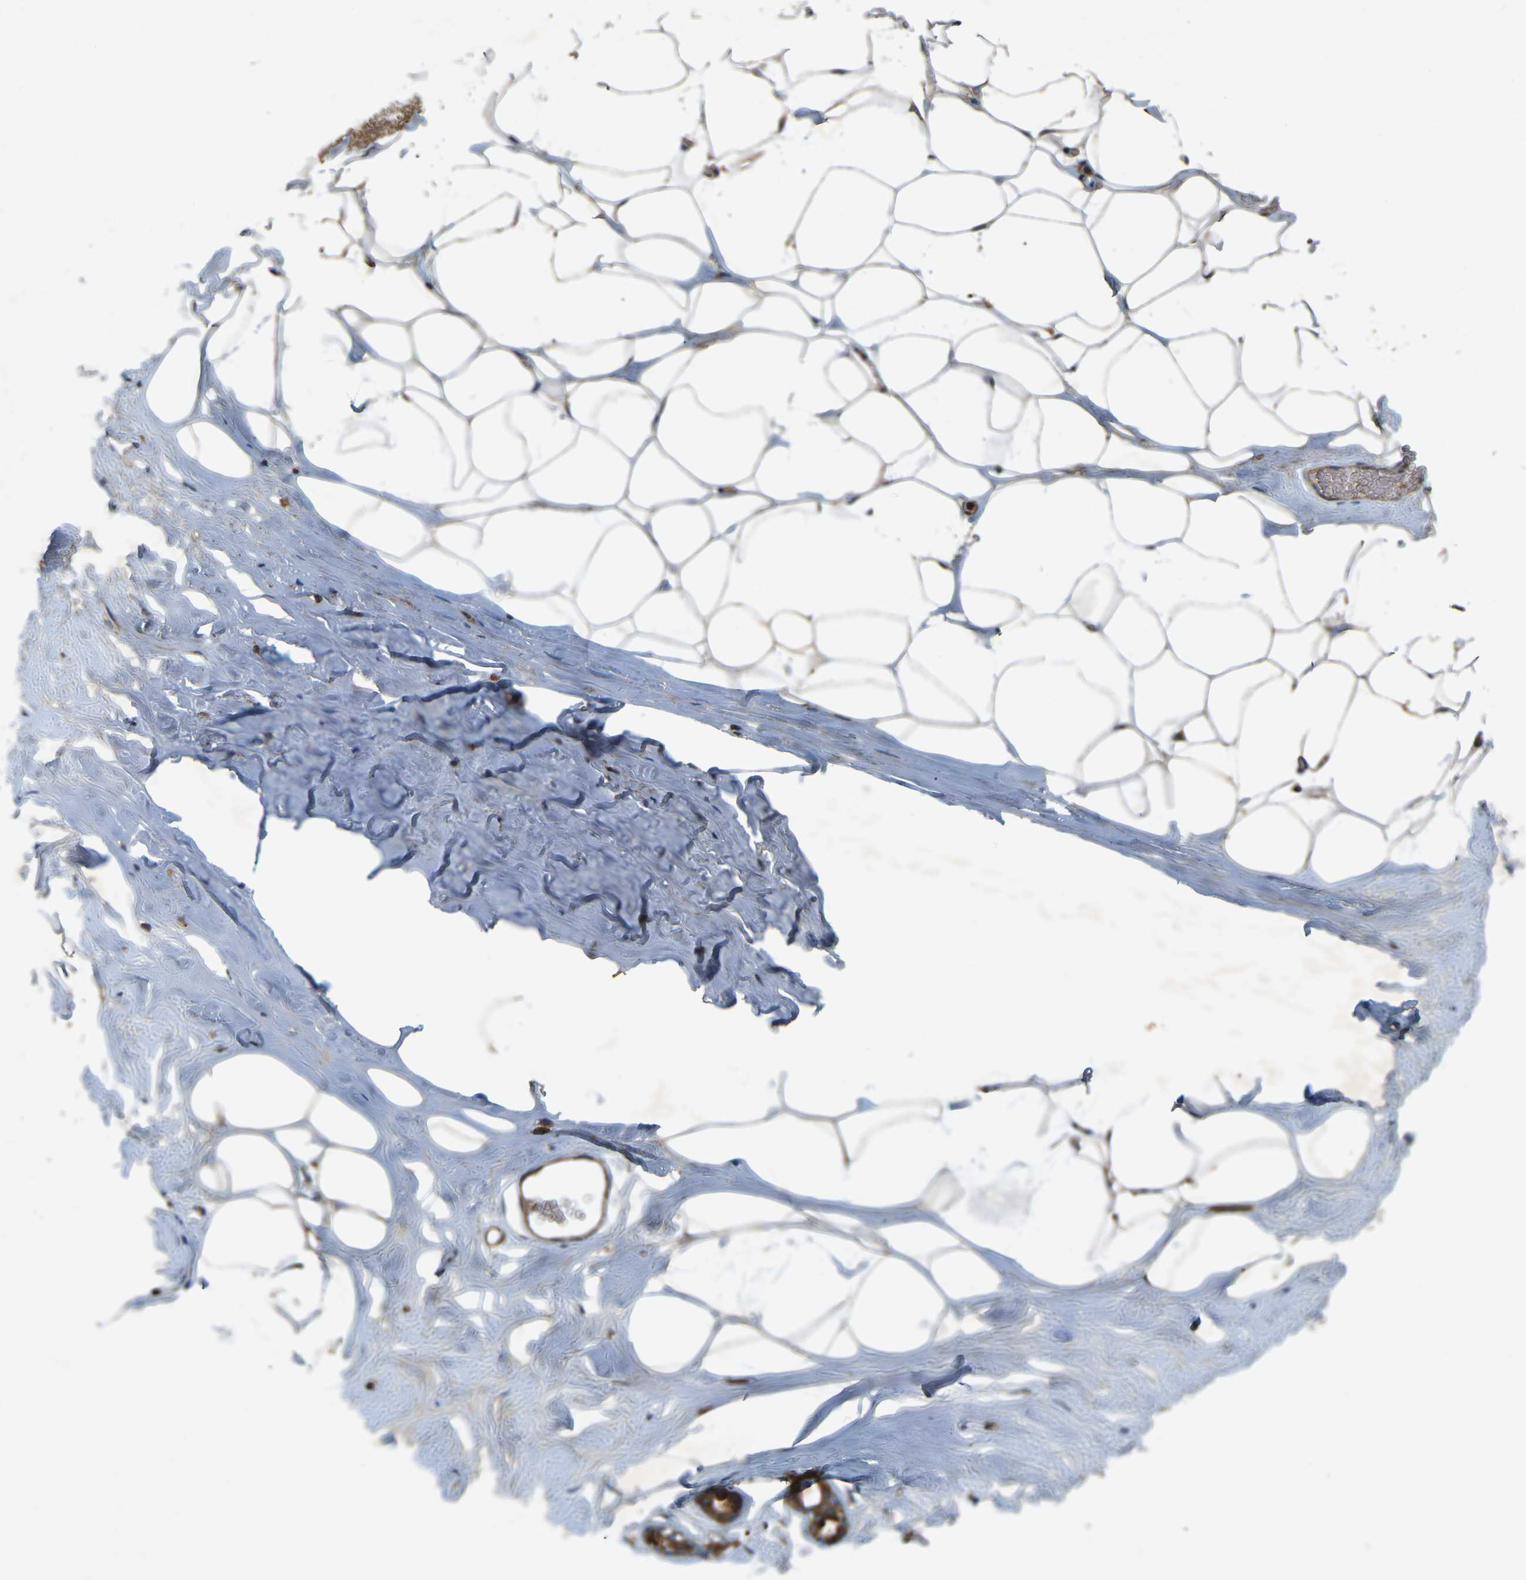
{"staining": {"intensity": "moderate", "quantity": ">75%", "location": "cytoplasmic/membranous"}, "tissue": "adipose tissue", "cell_type": "Adipocytes", "image_type": "normal", "snomed": [{"axis": "morphology", "description": "Normal tissue, NOS"}, {"axis": "morphology", "description": "Fibrosis, NOS"}, {"axis": "topography", "description": "Breast"}, {"axis": "topography", "description": "Adipose tissue"}], "caption": "Immunohistochemistry (IHC) micrograph of unremarkable adipose tissue: adipose tissue stained using immunohistochemistry (IHC) demonstrates medium levels of moderate protein expression localized specifically in the cytoplasmic/membranous of adipocytes, appearing as a cytoplasmic/membranous brown color.", "gene": "SAMD9L", "patient": {"sex": "female", "age": 39}}